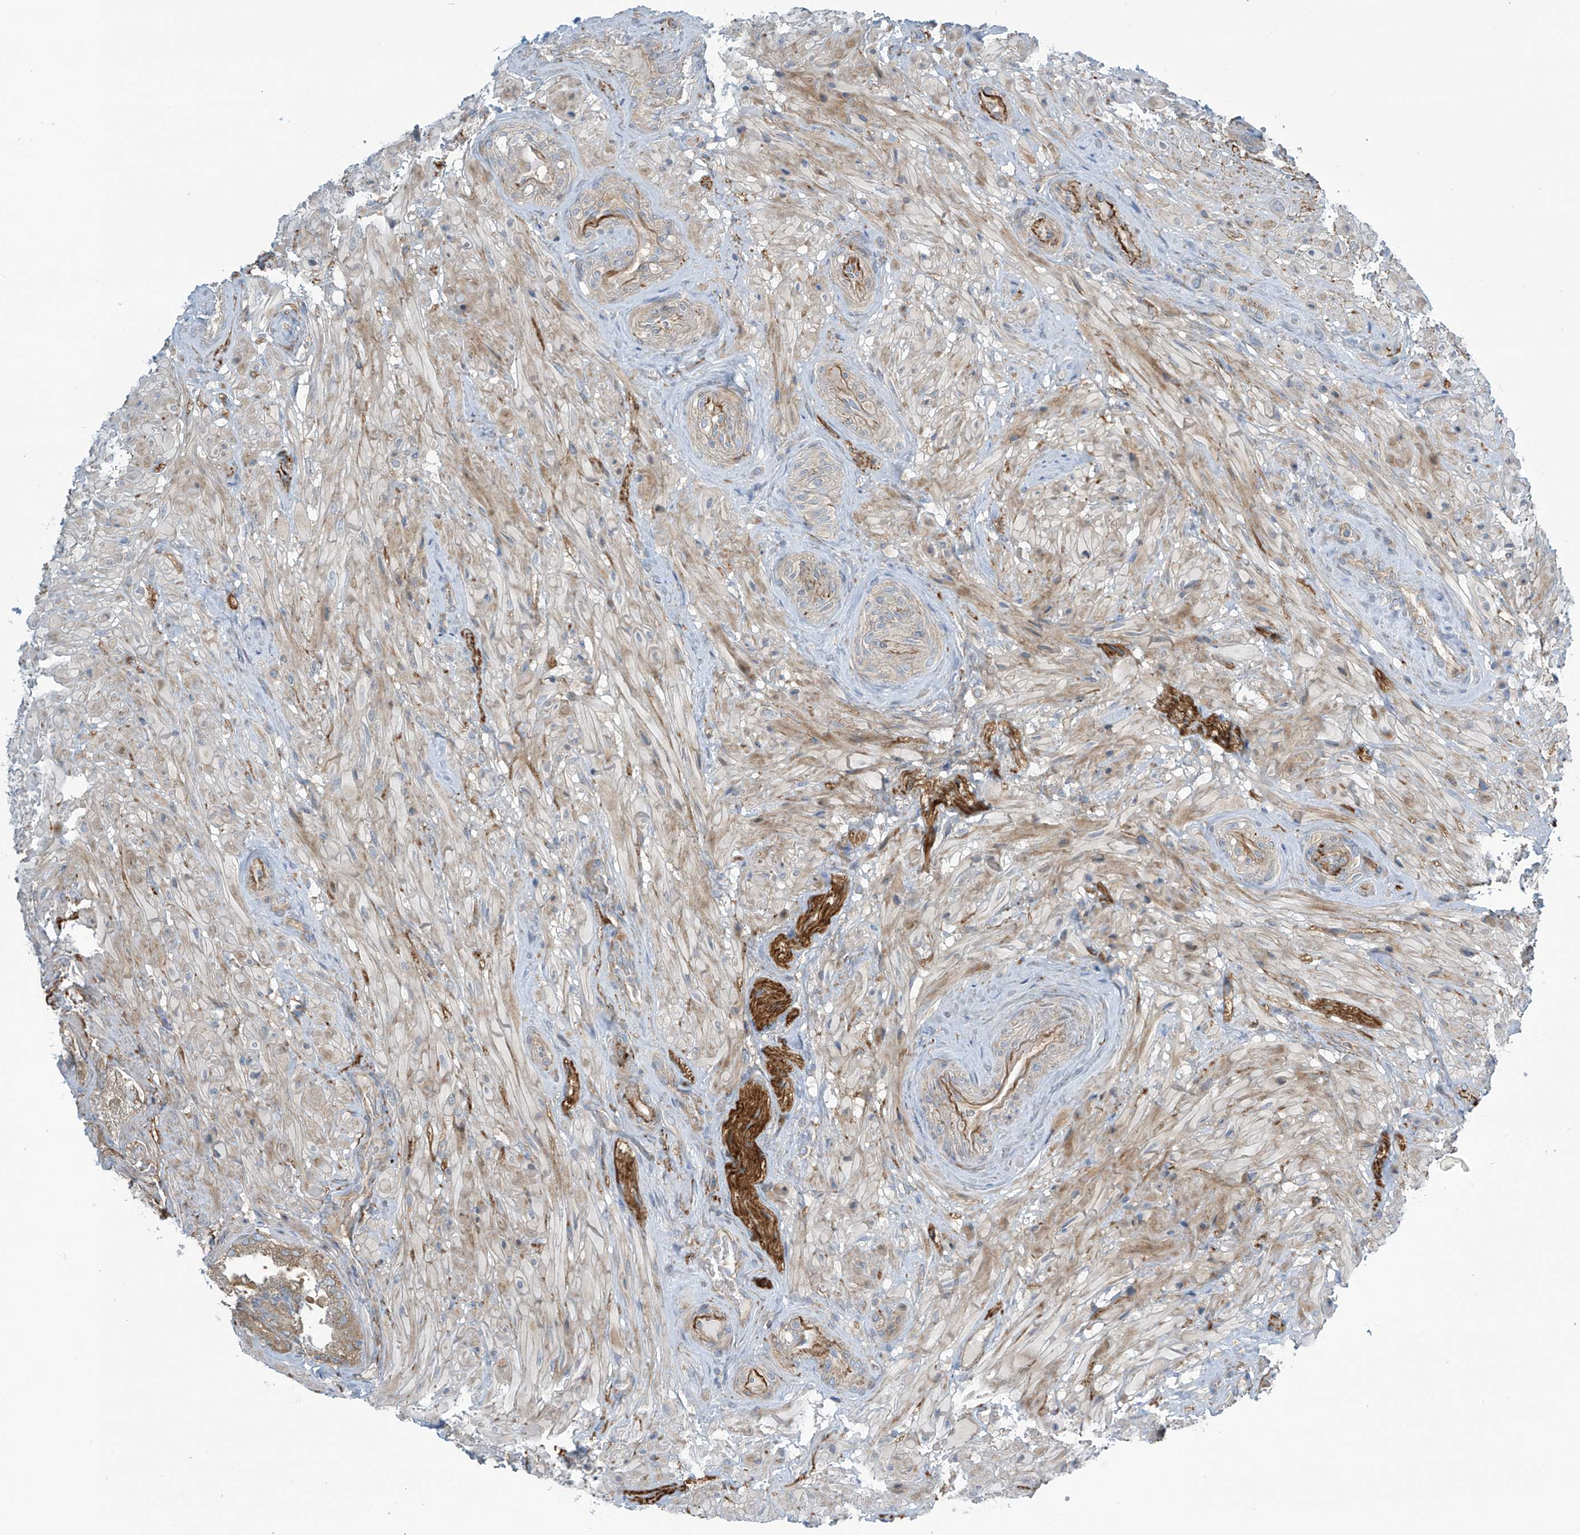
{"staining": {"intensity": "moderate", "quantity": ">75%", "location": "cytoplasmic/membranous"}, "tissue": "seminal vesicle", "cell_type": "Glandular cells", "image_type": "normal", "snomed": [{"axis": "morphology", "description": "Normal tissue, NOS"}, {"axis": "topography", "description": "Seminal veicle"}, {"axis": "topography", "description": "Peripheral nerve tissue"}], "caption": "Protein expression by IHC exhibits moderate cytoplasmic/membranous positivity in about >75% of glandular cells in benign seminal vesicle. Ihc stains the protein in brown and the nuclei are stained blue.", "gene": "FSD1L", "patient": {"sex": "male", "age": 63}}